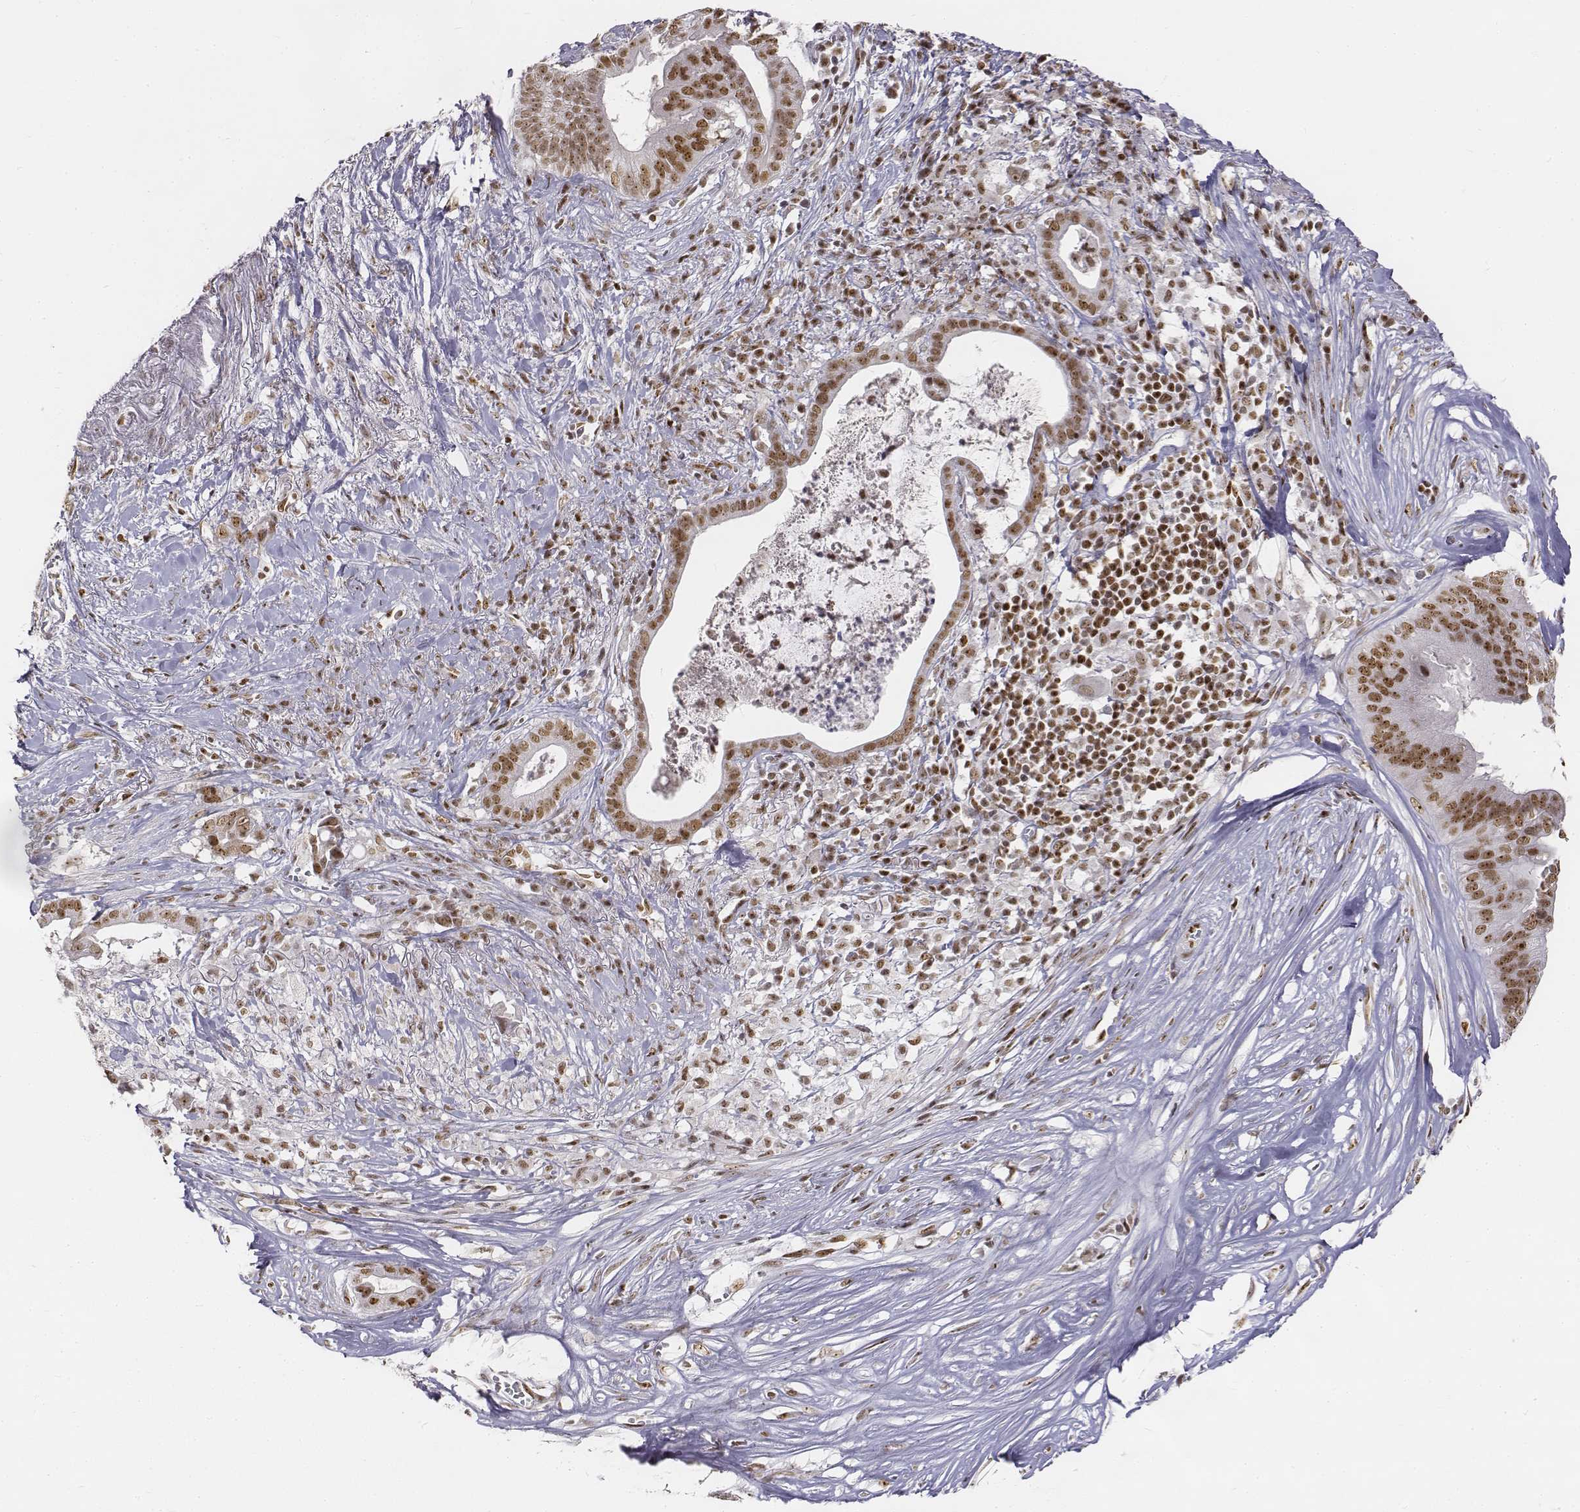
{"staining": {"intensity": "moderate", "quantity": ">75%", "location": "nuclear"}, "tissue": "pancreatic cancer", "cell_type": "Tumor cells", "image_type": "cancer", "snomed": [{"axis": "morphology", "description": "Adenocarcinoma, NOS"}, {"axis": "topography", "description": "Pancreas"}], "caption": "Pancreatic cancer (adenocarcinoma) stained with a protein marker displays moderate staining in tumor cells.", "gene": "PHF6", "patient": {"sex": "male", "age": 61}}